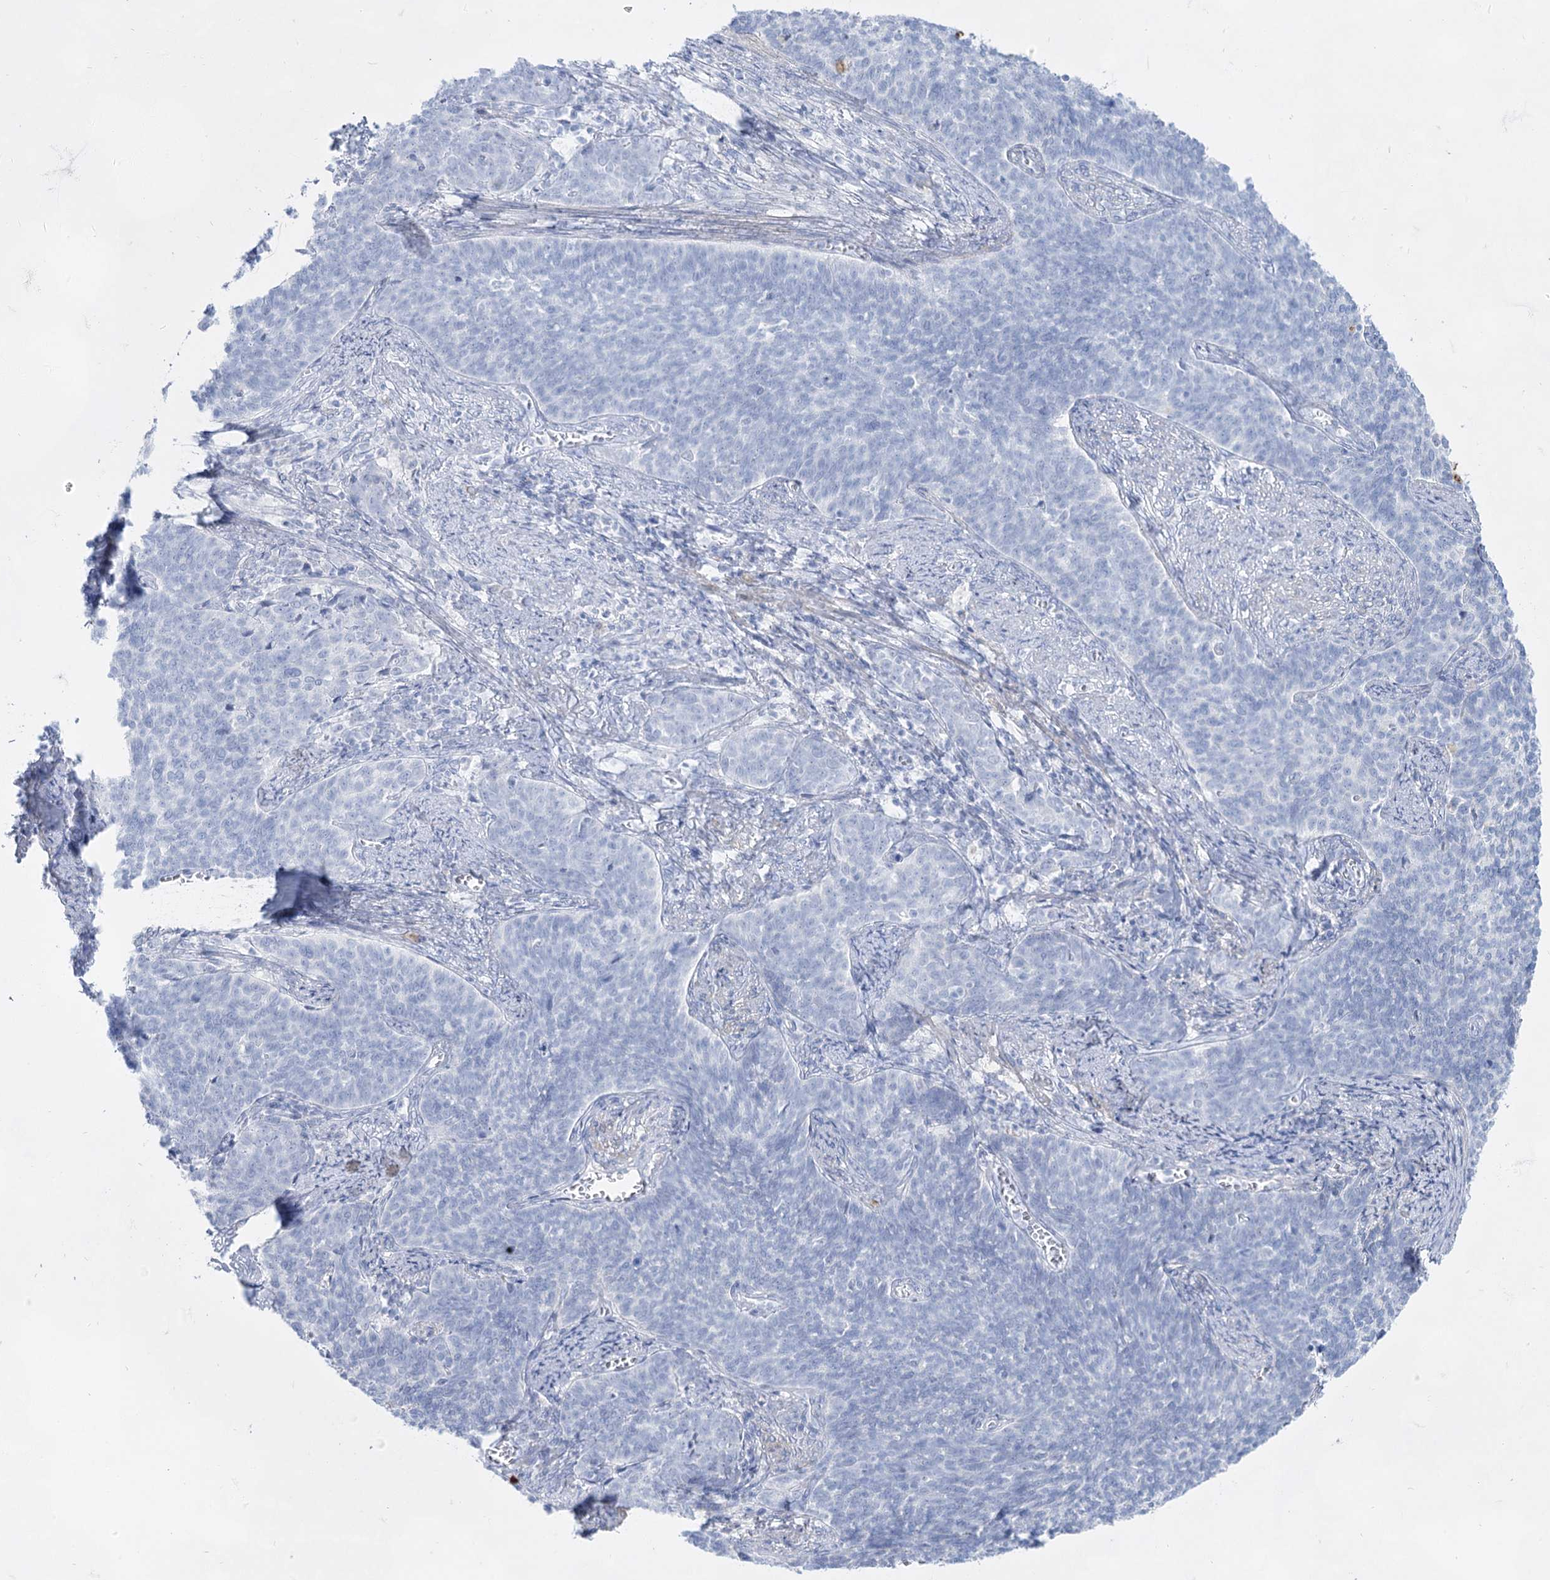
{"staining": {"intensity": "negative", "quantity": "none", "location": "none"}, "tissue": "cervical cancer", "cell_type": "Tumor cells", "image_type": "cancer", "snomed": [{"axis": "morphology", "description": "Squamous cell carcinoma, NOS"}, {"axis": "topography", "description": "Cervix"}], "caption": "DAB immunohistochemical staining of cervical cancer (squamous cell carcinoma) shows no significant positivity in tumor cells. Brightfield microscopy of IHC stained with DAB (3,3'-diaminobenzidine) (brown) and hematoxylin (blue), captured at high magnification.", "gene": "ACRV1", "patient": {"sex": "female", "age": 39}}